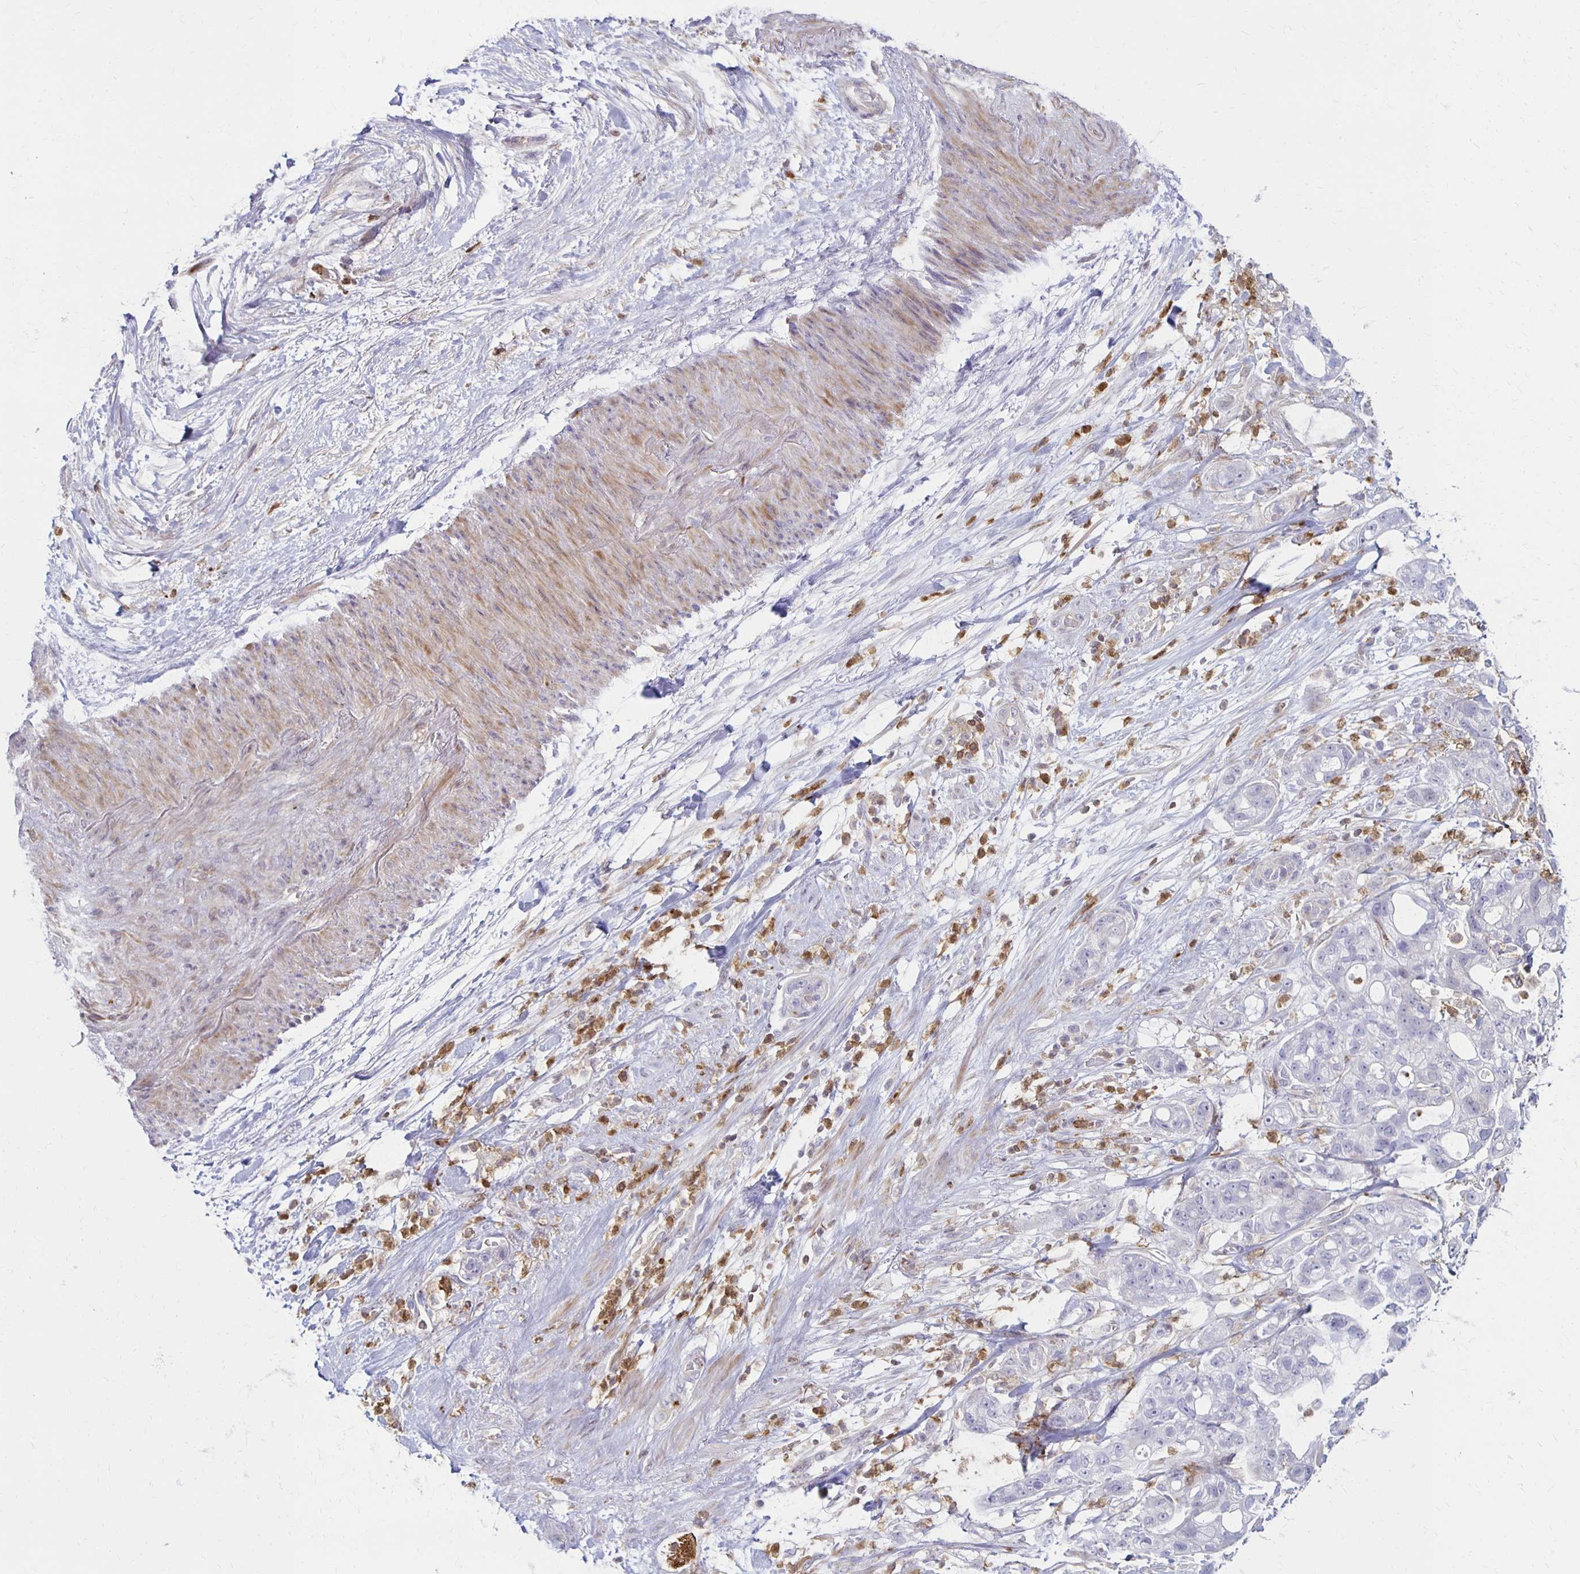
{"staining": {"intensity": "negative", "quantity": "none", "location": "none"}, "tissue": "pancreatic cancer", "cell_type": "Tumor cells", "image_type": "cancer", "snomed": [{"axis": "morphology", "description": "Adenocarcinoma, NOS"}, {"axis": "topography", "description": "Pancreas"}], "caption": "High power microscopy histopathology image of an immunohistochemistry (IHC) photomicrograph of pancreatic cancer (adenocarcinoma), revealing no significant positivity in tumor cells.", "gene": "CCL21", "patient": {"sex": "female", "age": 69}}